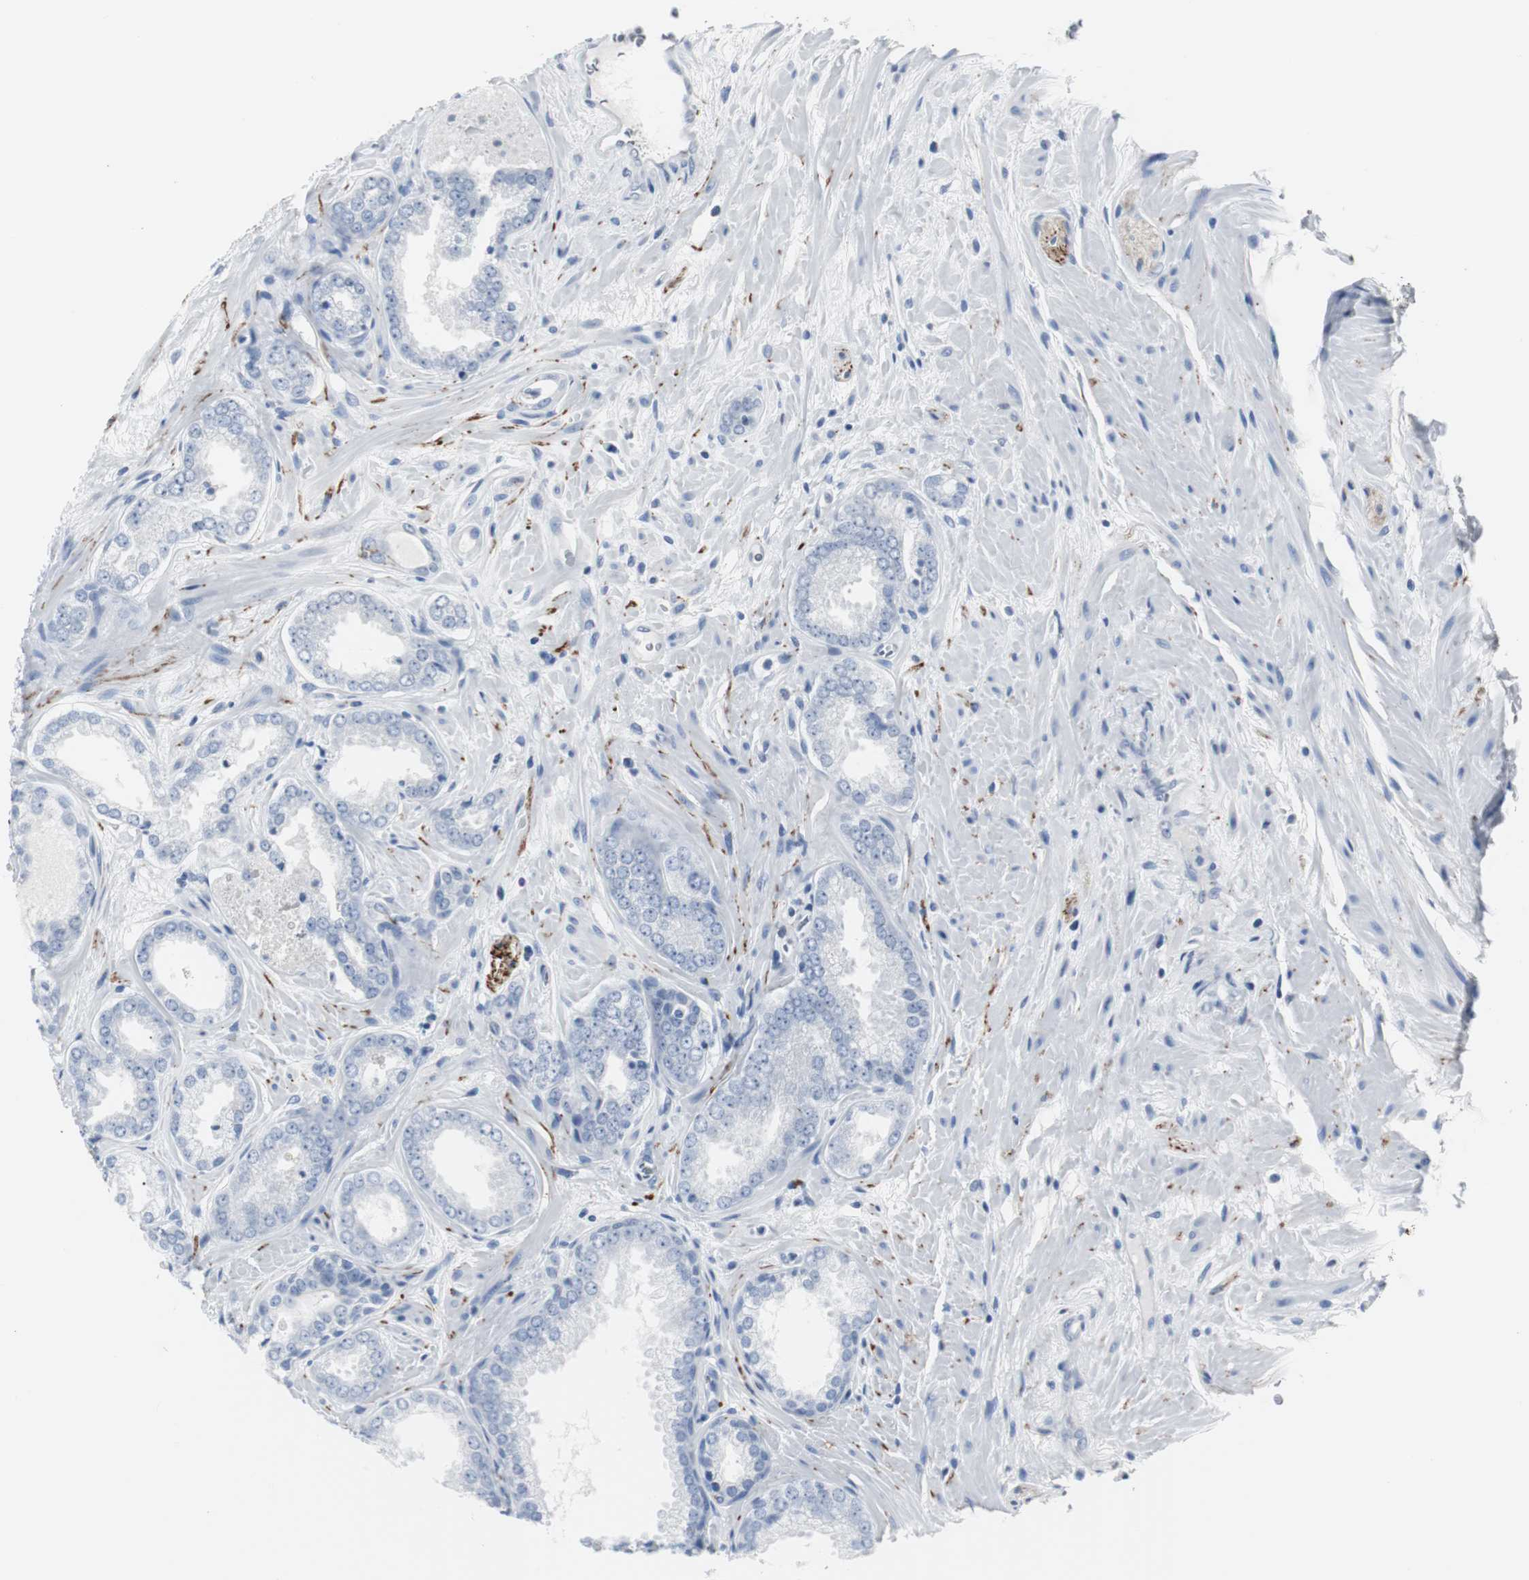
{"staining": {"intensity": "negative", "quantity": "none", "location": "none"}, "tissue": "prostate cancer", "cell_type": "Tumor cells", "image_type": "cancer", "snomed": [{"axis": "morphology", "description": "Adenocarcinoma, Low grade"}, {"axis": "topography", "description": "Prostate"}], "caption": "IHC histopathology image of prostate cancer (adenocarcinoma (low-grade)) stained for a protein (brown), which reveals no positivity in tumor cells.", "gene": "GAP43", "patient": {"sex": "male", "age": 60}}